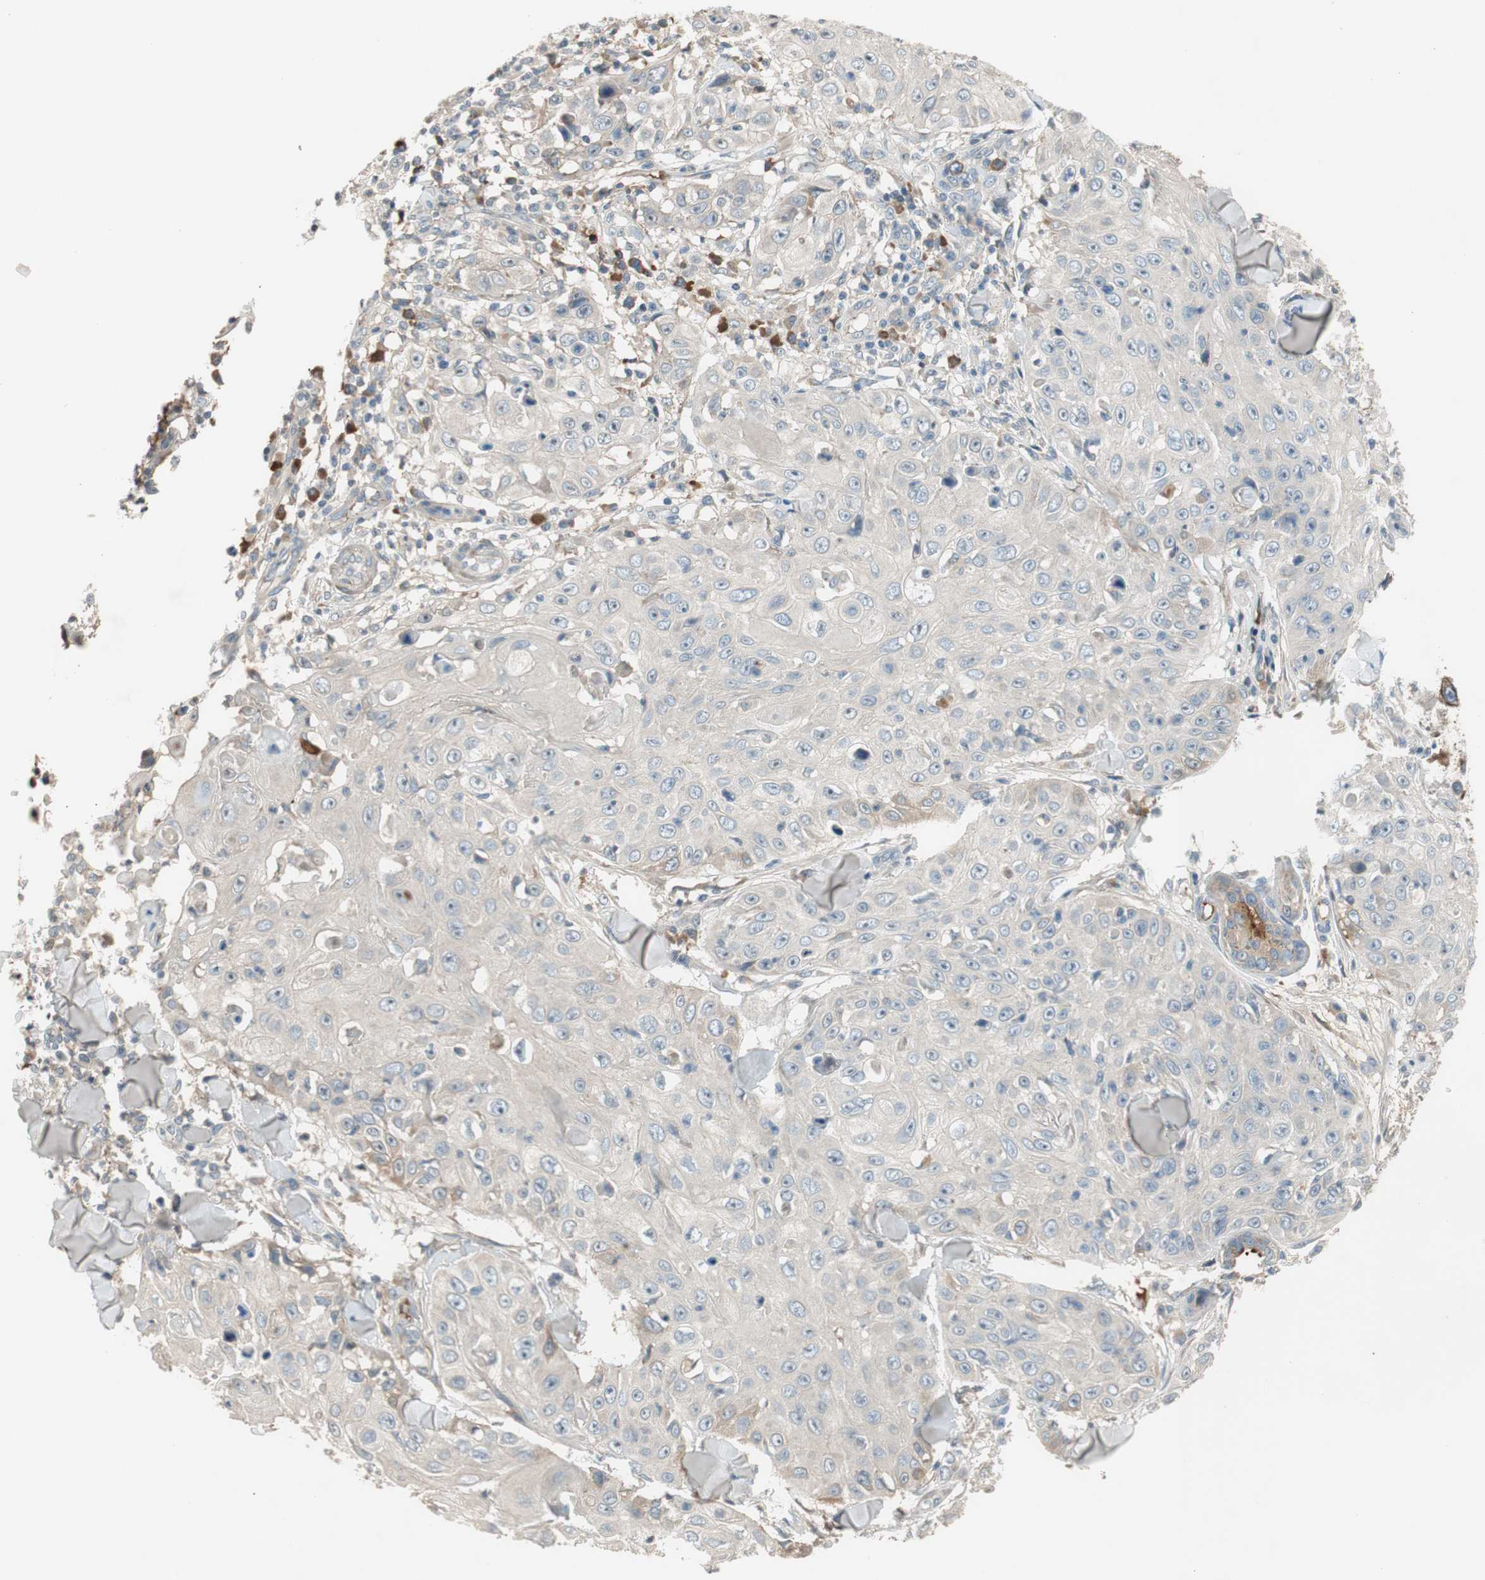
{"staining": {"intensity": "negative", "quantity": "none", "location": "none"}, "tissue": "skin cancer", "cell_type": "Tumor cells", "image_type": "cancer", "snomed": [{"axis": "morphology", "description": "Squamous cell carcinoma, NOS"}, {"axis": "topography", "description": "Skin"}], "caption": "Skin cancer (squamous cell carcinoma) stained for a protein using immunohistochemistry (IHC) exhibits no positivity tumor cells.", "gene": "C4A", "patient": {"sex": "male", "age": 86}}